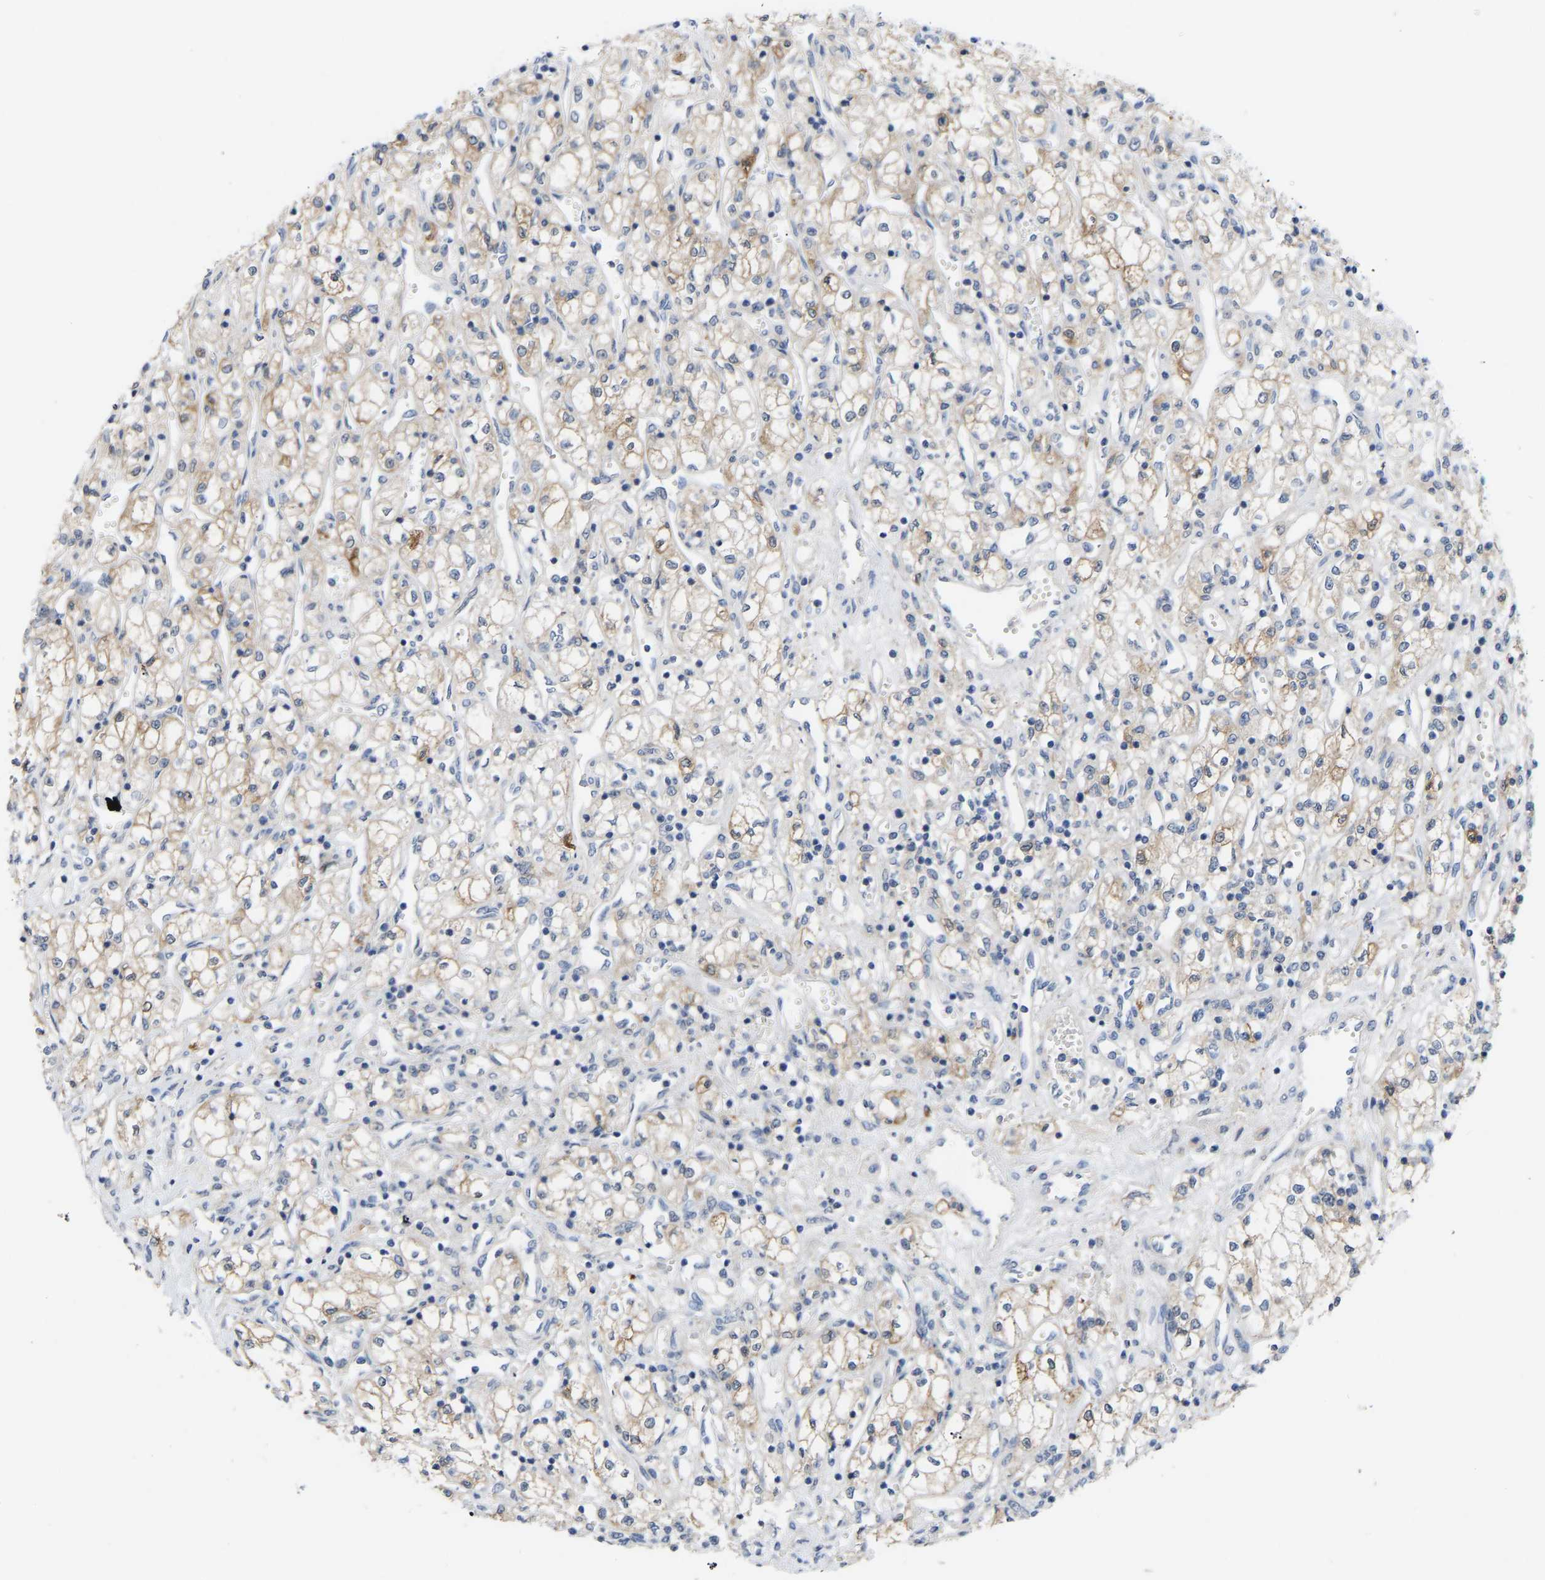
{"staining": {"intensity": "weak", "quantity": "25%-75%", "location": "cytoplasmic/membranous"}, "tissue": "renal cancer", "cell_type": "Tumor cells", "image_type": "cancer", "snomed": [{"axis": "morphology", "description": "Adenocarcinoma, NOS"}, {"axis": "topography", "description": "Kidney"}], "caption": "Immunohistochemistry histopathology image of human renal cancer (adenocarcinoma) stained for a protein (brown), which demonstrates low levels of weak cytoplasmic/membranous expression in approximately 25%-75% of tumor cells.", "gene": "ABTB2", "patient": {"sex": "male", "age": 59}}